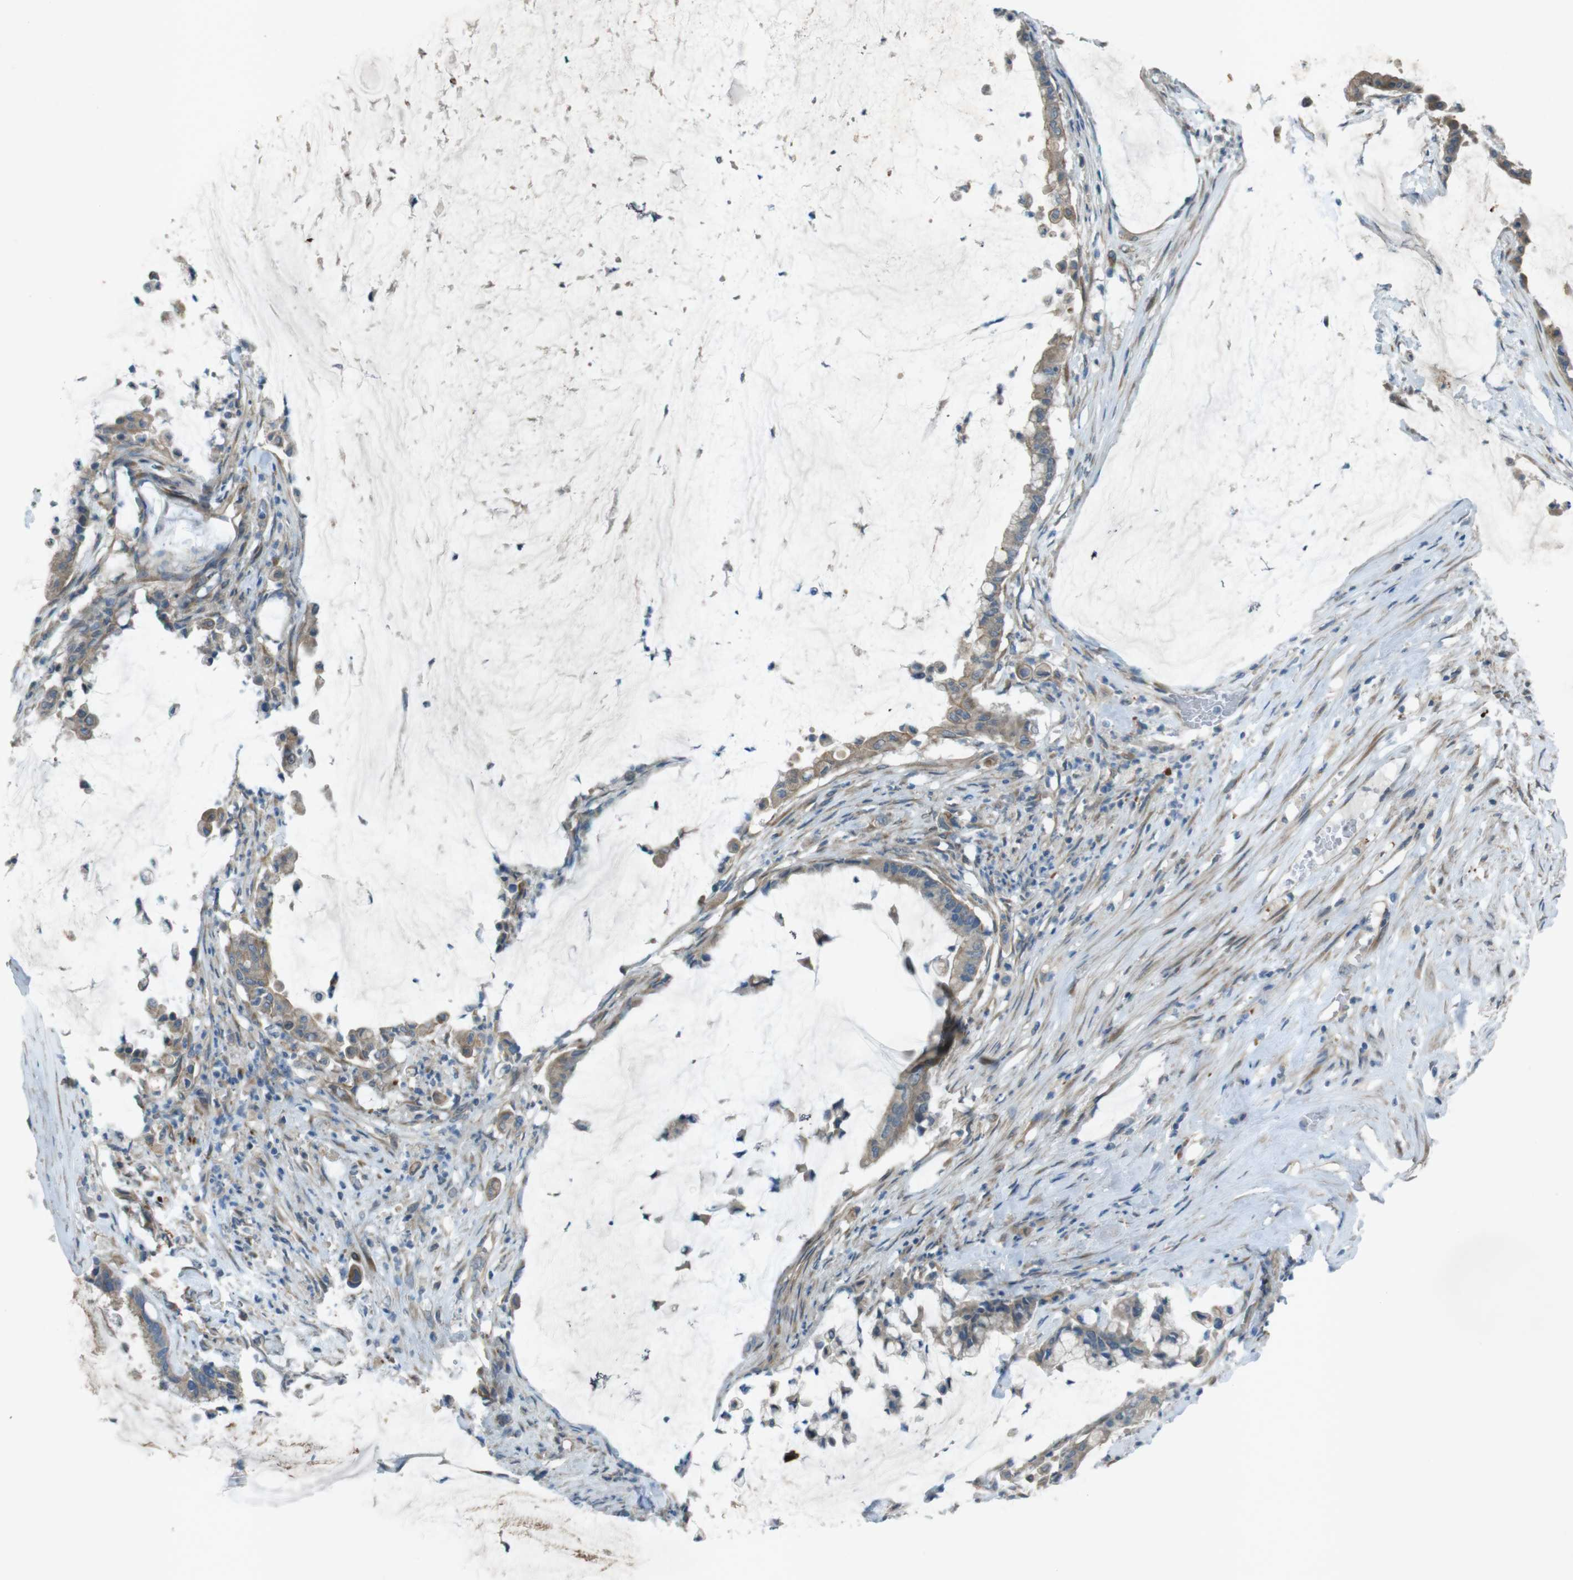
{"staining": {"intensity": "weak", "quantity": ">75%", "location": "cytoplasmic/membranous"}, "tissue": "pancreatic cancer", "cell_type": "Tumor cells", "image_type": "cancer", "snomed": [{"axis": "morphology", "description": "Adenocarcinoma, NOS"}, {"axis": "topography", "description": "Pancreas"}], "caption": "Protein staining of pancreatic adenocarcinoma tissue exhibits weak cytoplasmic/membranous staining in approximately >75% of tumor cells.", "gene": "TMEM41B", "patient": {"sex": "male", "age": 41}}